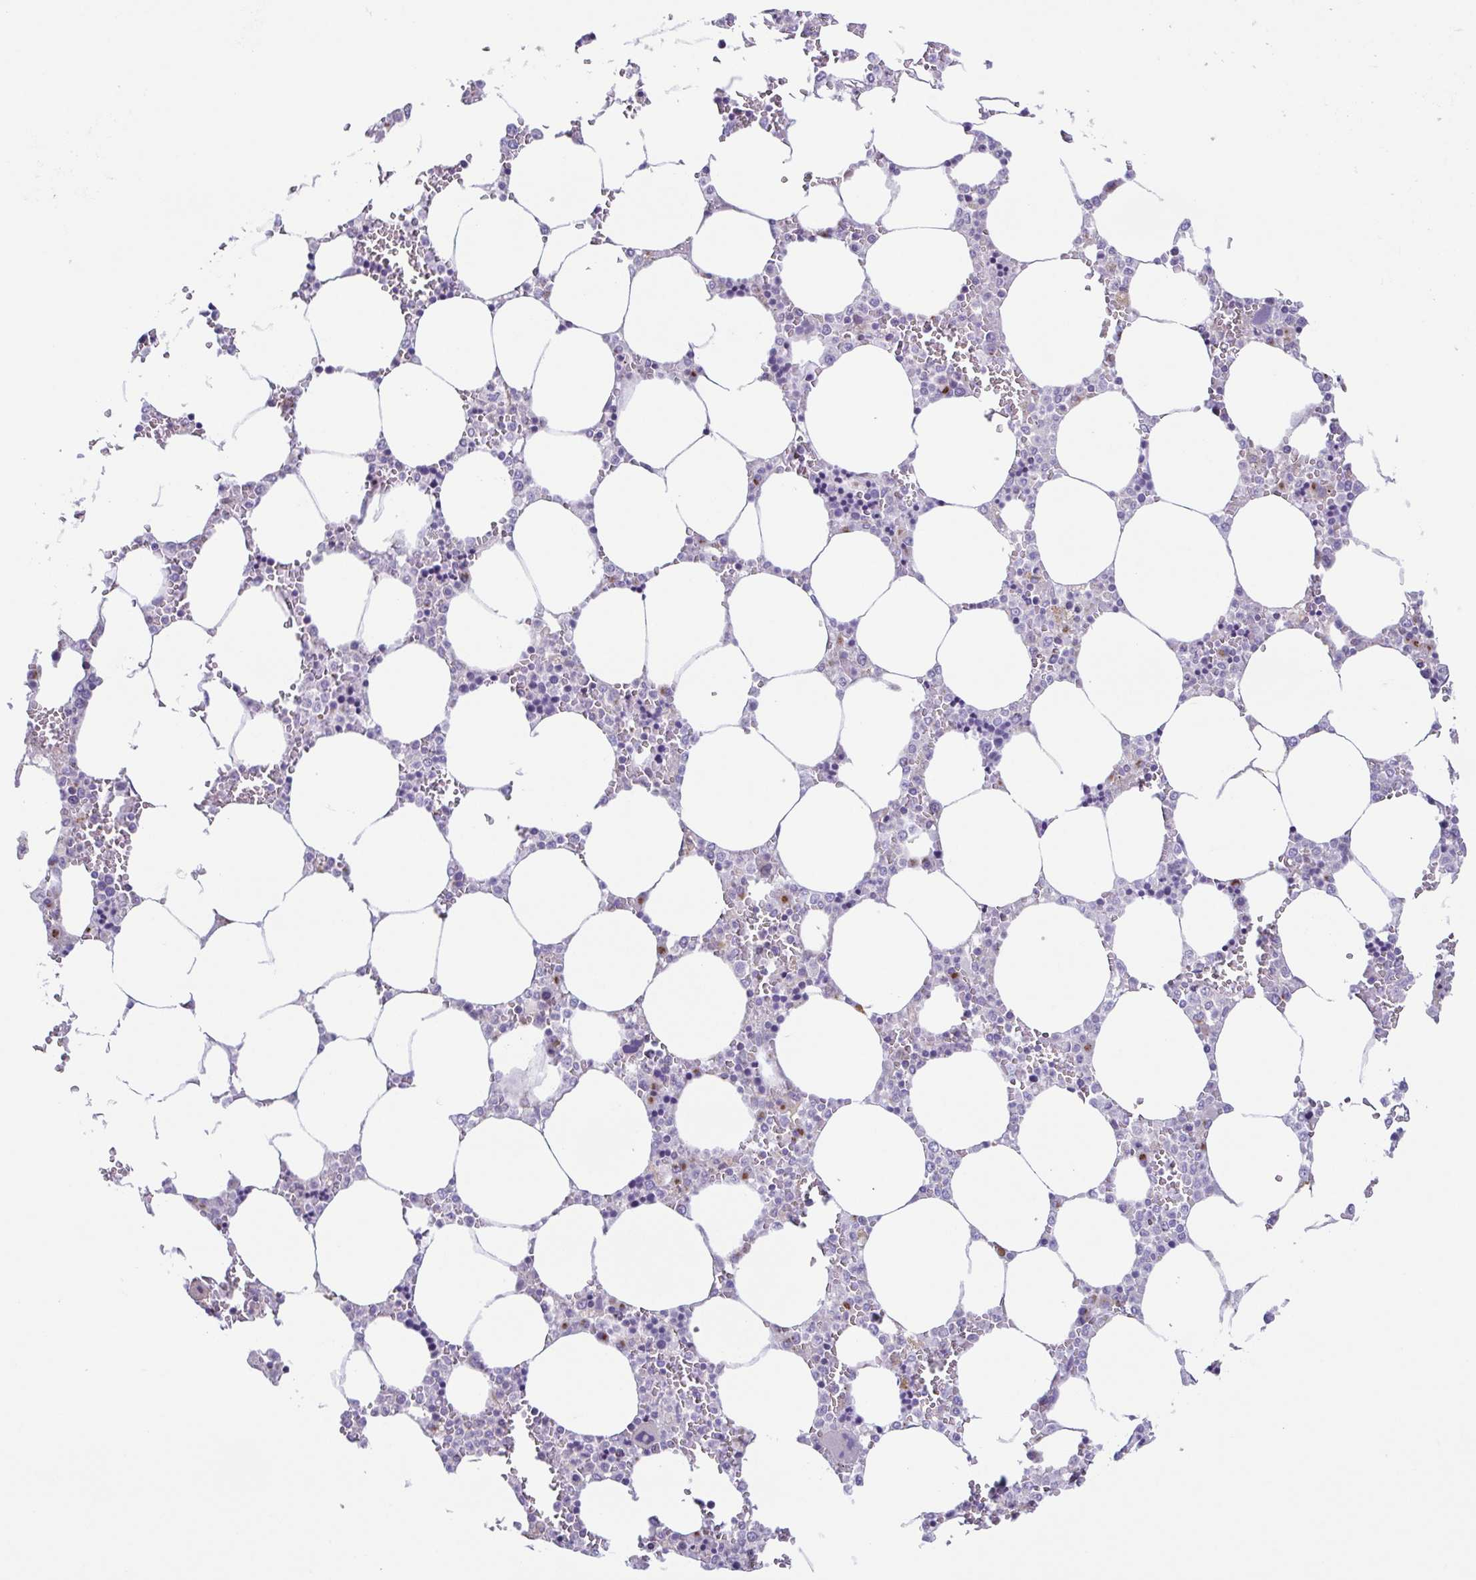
{"staining": {"intensity": "moderate", "quantity": "<25%", "location": "cytoplasmic/membranous"}, "tissue": "bone marrow", "cell_type": "Hematopoietic cells", "image_type": "normal", "snomed": [{"axis": "morphology", "description": "Normal tissue, NOS"}, {"axis": "topography", "description": "Bone marrow"}], "caption": "Immunohistochemistry (IHC) micrograph of unremarkable bone marrow: bone marrow stained using immunohistochemistry exhibits low levels of moderate protein expression localized specifically in the cytoplasmic/membranous of hematopoietic cells, appearing as a cytoplasmic/membranous brown color.", "gene": "COL17A1", "patient": {"sex": "male", "age": 64}}